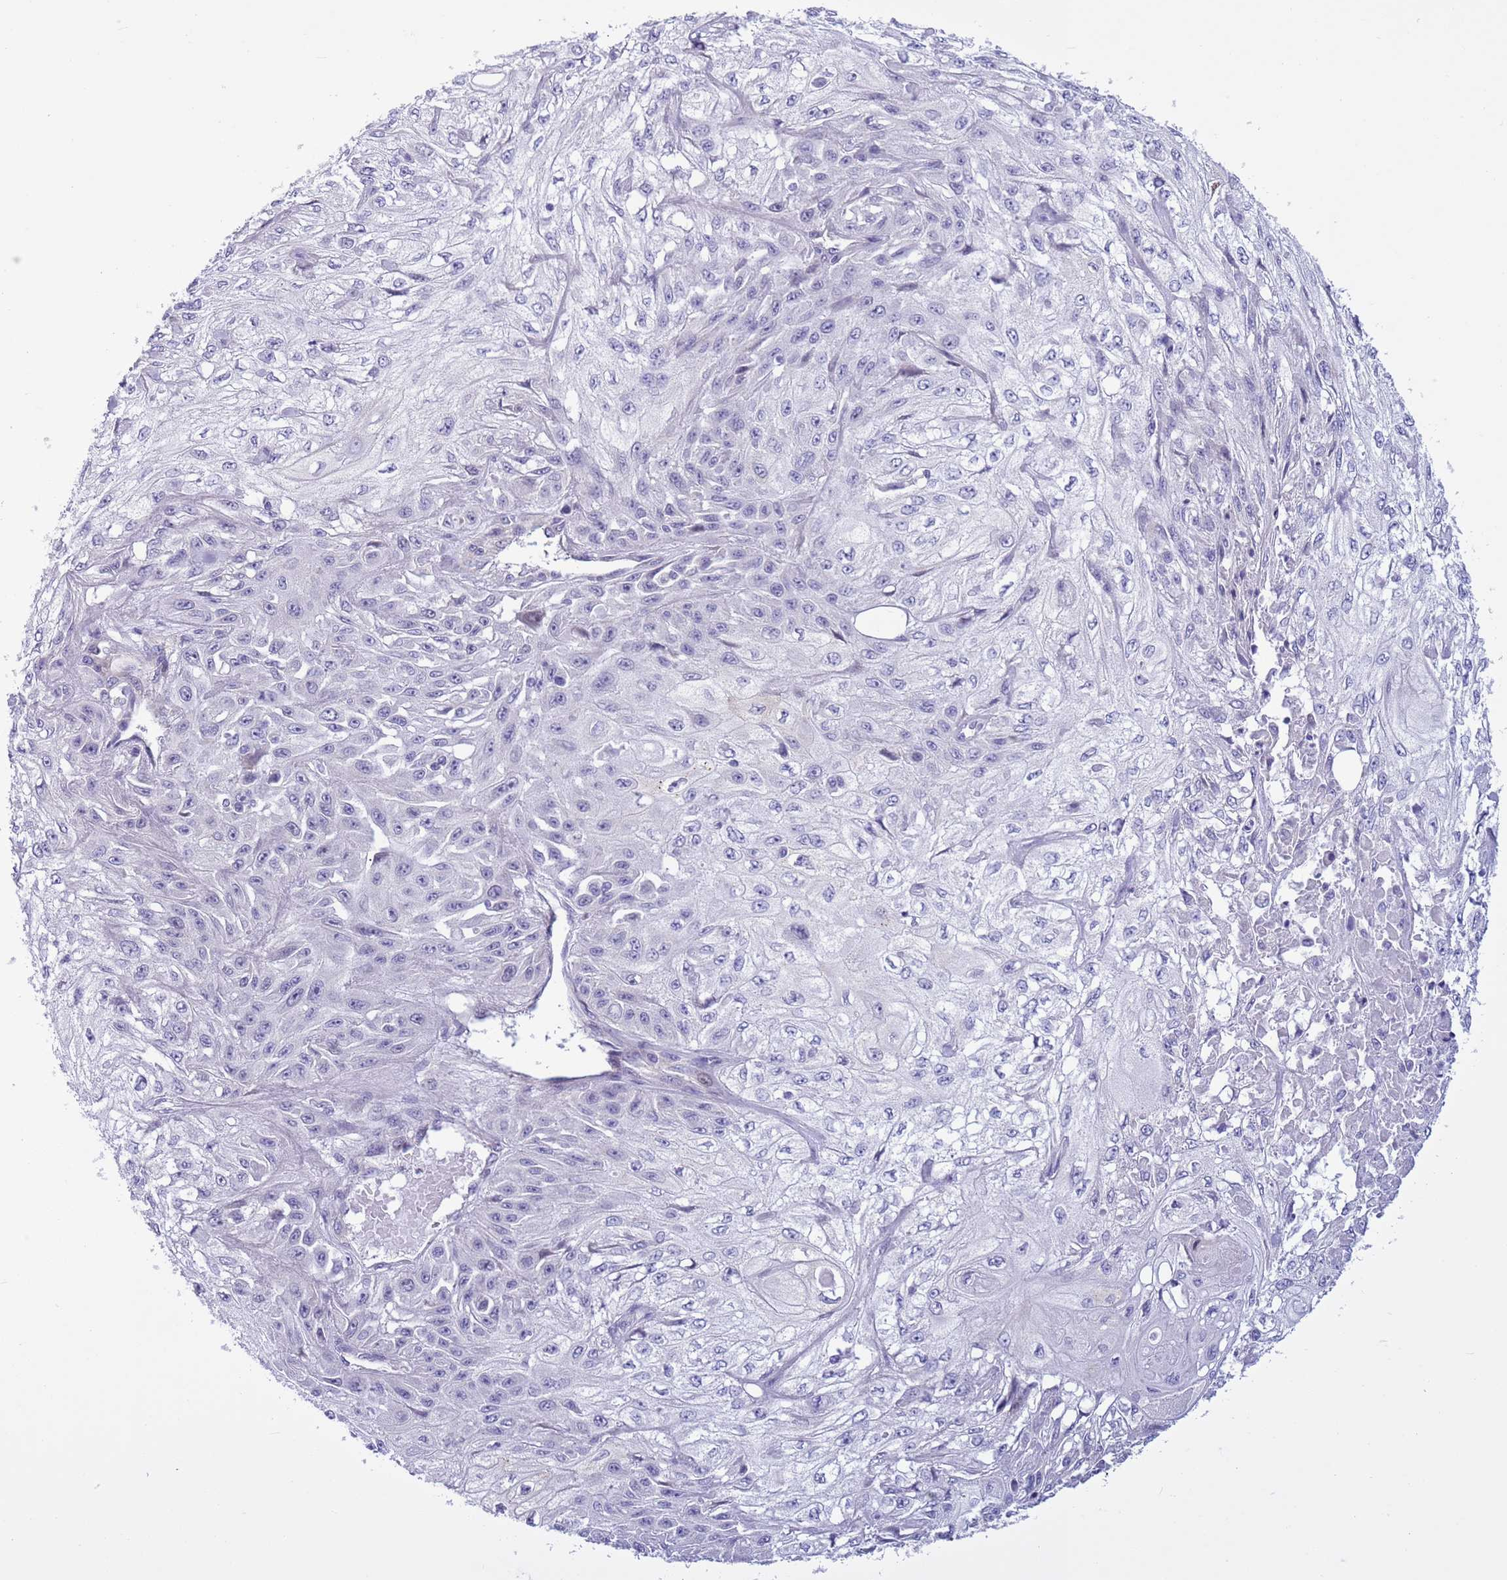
{"staining": {"intensity": "negative", "quantity": "none", "location": "none"}, "tissue": "skin cancer", "cell_type": "Tumor cells", "image_type": "cancer", "snomed": [{"axis": "morphology", "description": "Squamous cell carcinoma, NOS"}, {"axis": "morphology", "description": "Squamous cell carcinoma, metastatic, NOS"}, {"axis": "topography", "description": "Skin"}, {"axis": "topography", "description": "Lymph node"}], "caption": "This is an immunohistochemistry (IHC) histopathology image of skin metastatic squamous cell carcinoma. There is no staining in tumor cells.", "gene": "NET1", "patient": {"sex": "male", "age": 75}}